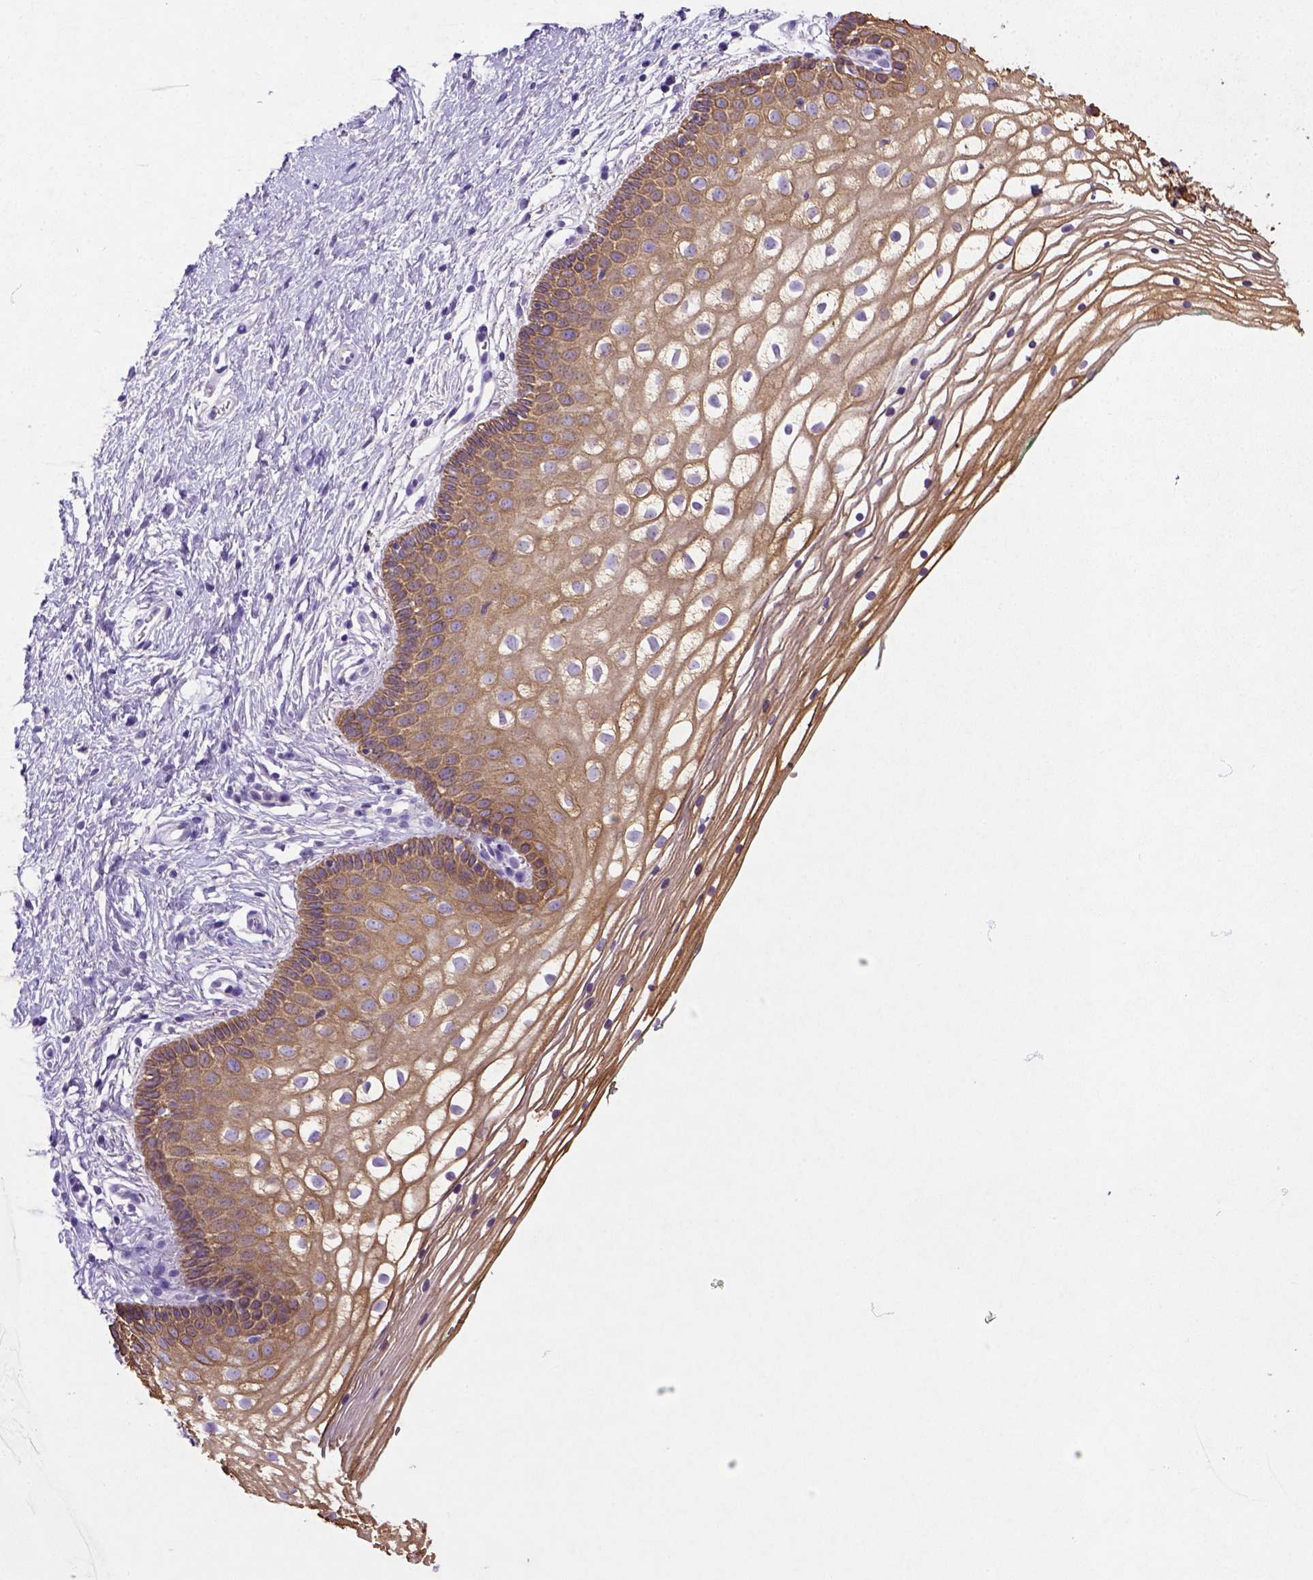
{"staining": {"intensity": "moderate", "quantity": "<25%", "location": "cytoplasmic/membranous"}, "tissue": "vagina", "cell_type": "Squamous epithelial cells", "image_type": "normal", "snomed": [{"axis": "morphology", "description": "Normal tissue, NOS"}, {"axis": "topography", "description": "Vagina"}], "caption": "High-magnification brightfield microscopy of benign vagina stained with DAB (brown) and counterstained with hematoxylin (blue). squamous epithelial cells exhibit moderate cytoplasmic/membranous positivity is seen in about<25% of cells. (DAB = brown stain, brightfield microscopy at high magnification).", "gene": "NUDT2", "patient": {"sex": "female", "age": 36}}